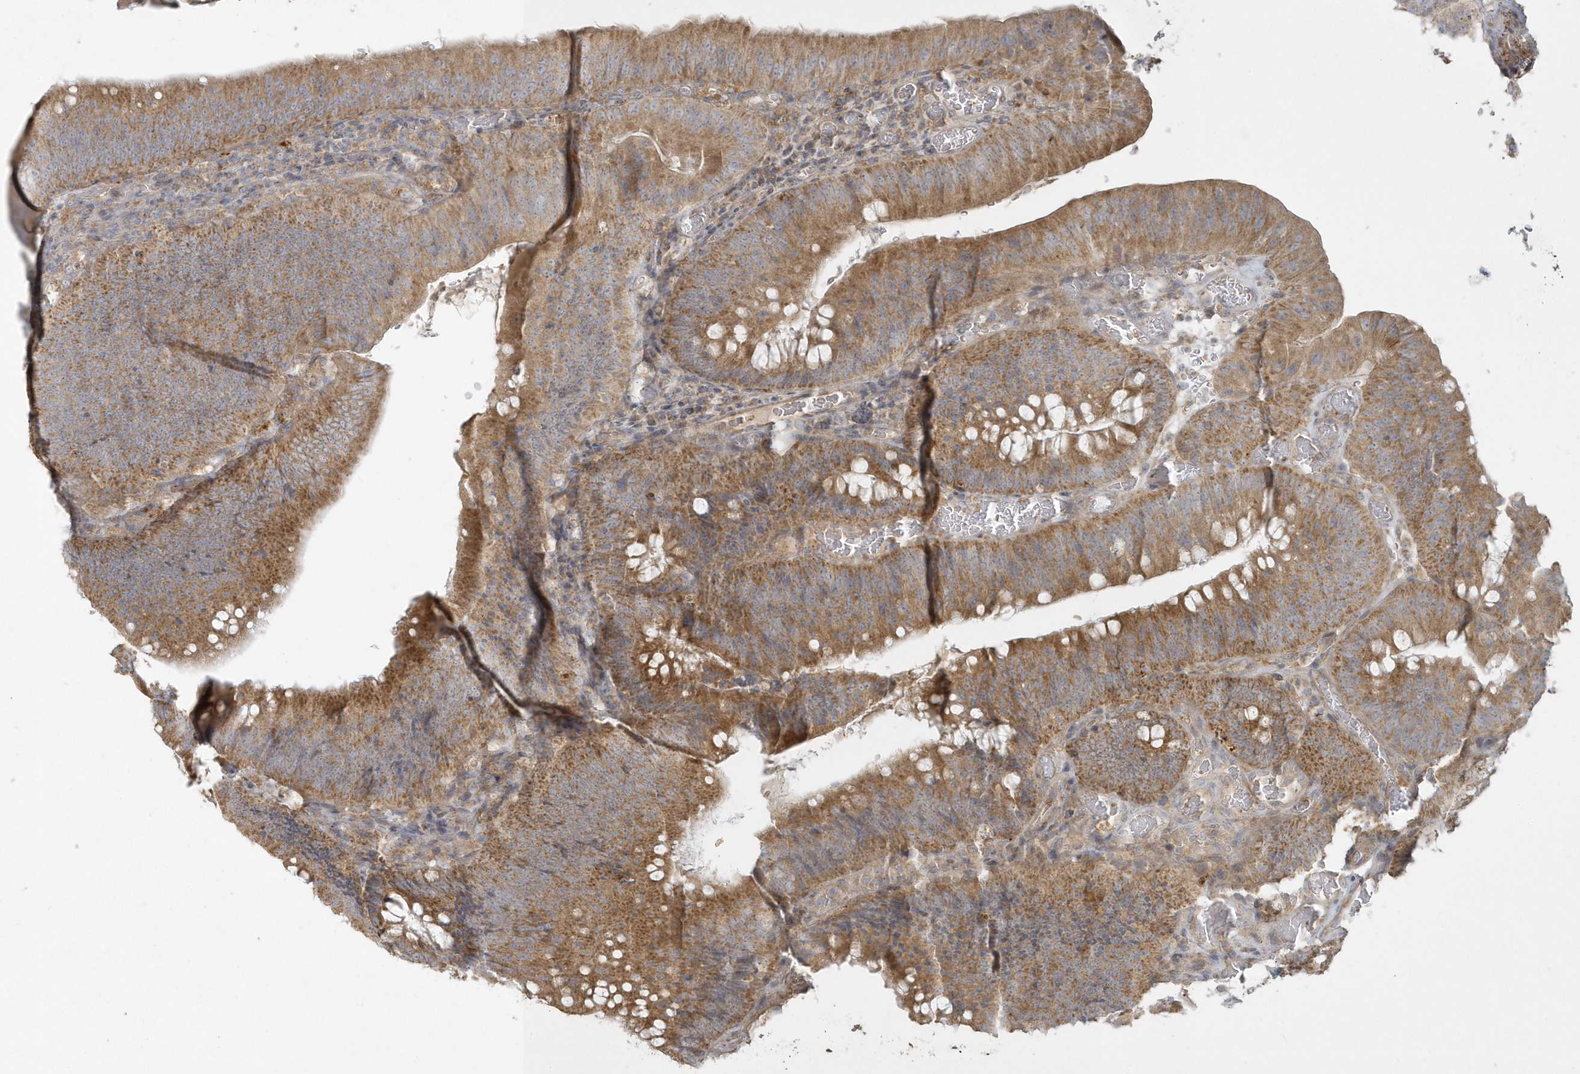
{"staining": {"intensity": "moderate", "quantity": ">75%", "location": "cytoplasmic/membranous"}, "tissue": "colorectal cancer", "cell_type": "Tumor cells", "image_type": "cancer", "snomed": [{"axis": "morphology", "description": "Normal tissue, NOS"}, {"axis": "topography", "description": "Colon"}], "caption": "DAB immunohistochemical staining of colorectal cancer exhibits moderate cytoplasmic/membranous protein staining in approximately >75% of tumor cells.", "gene": "BLTP3A", "patient": {"sex": "female", "age": 82}}